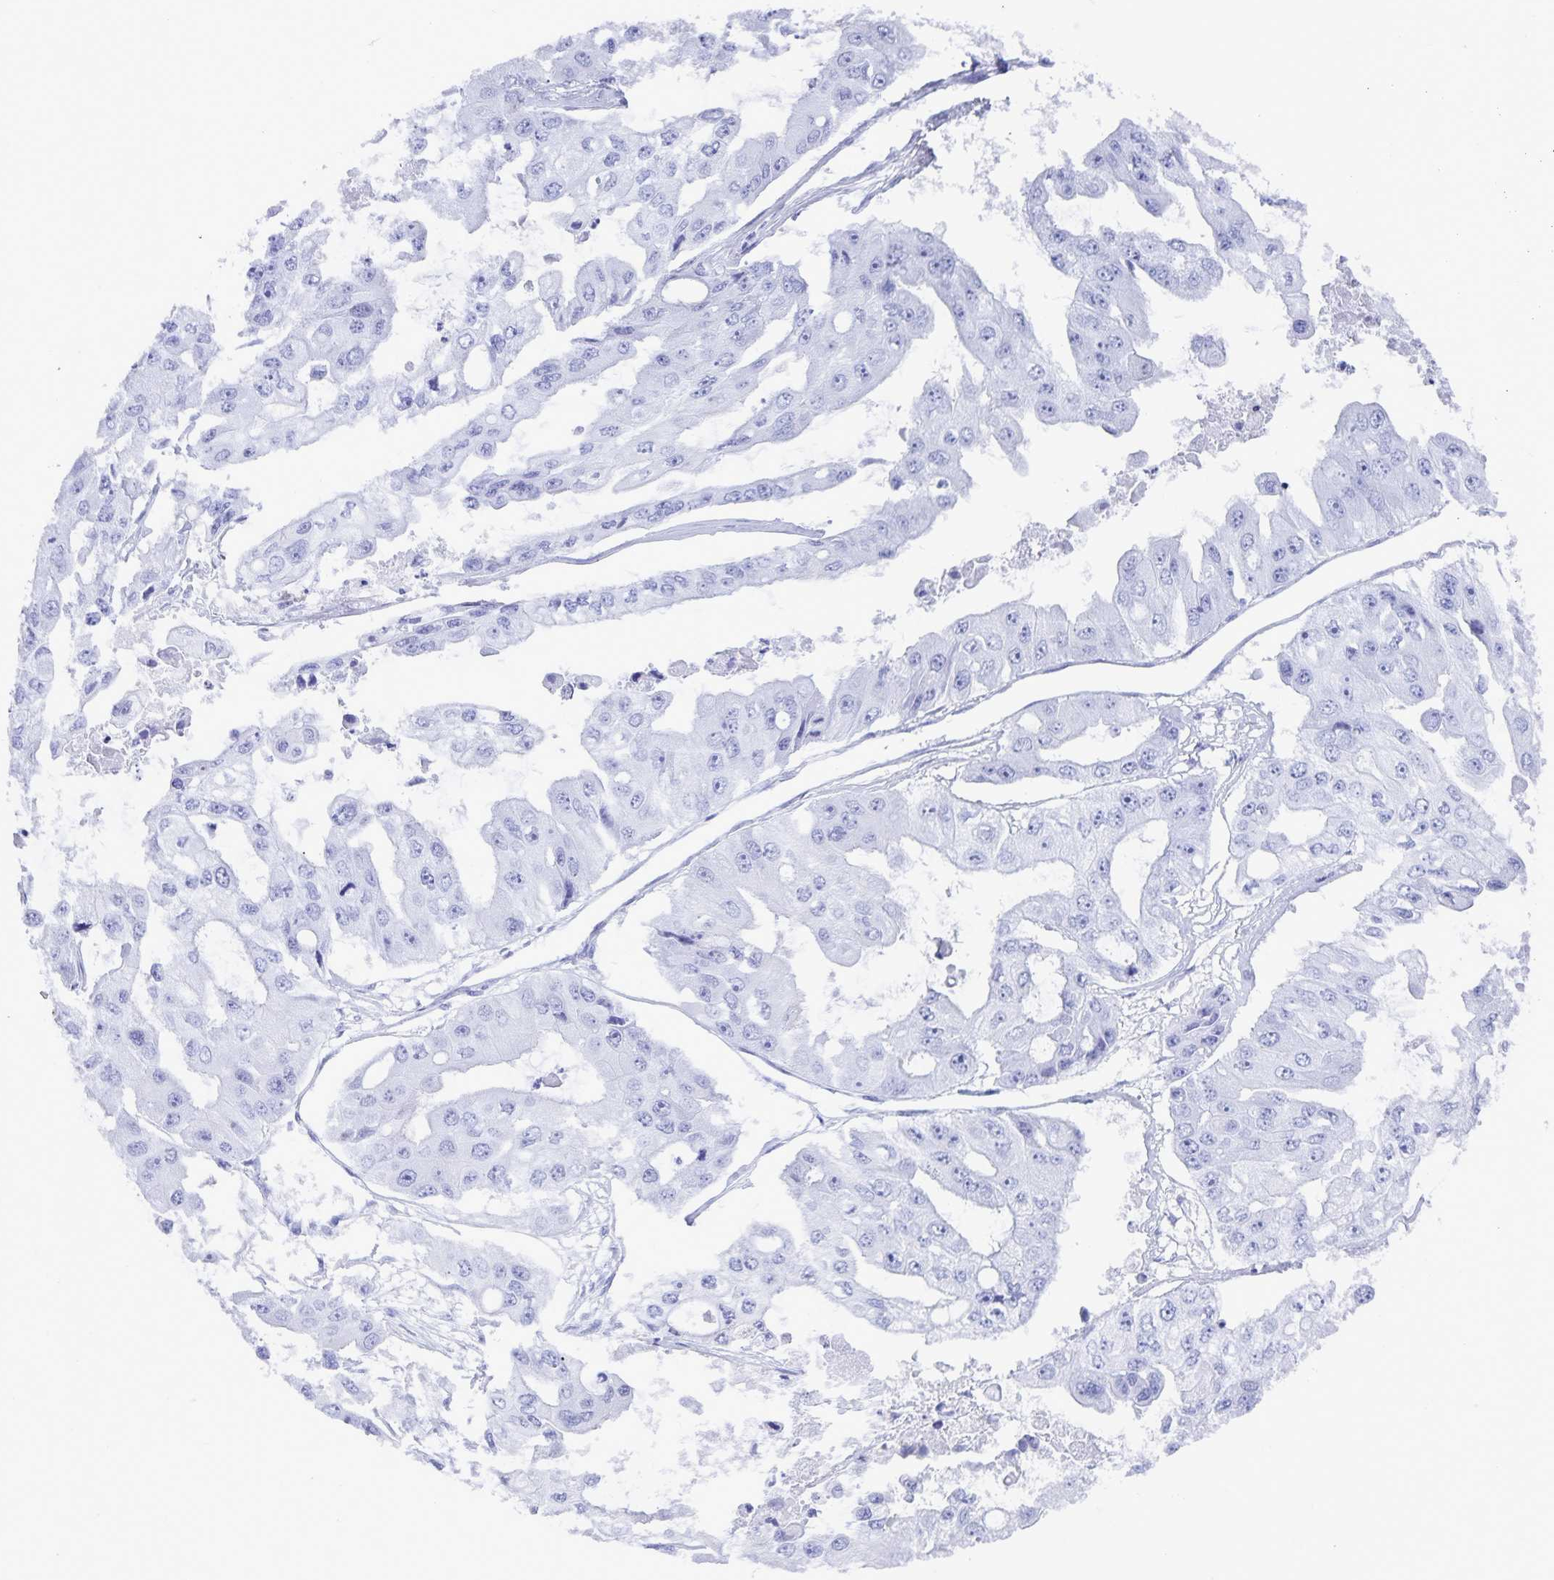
{"staining": {"intensity": "negative", "quantity": "none", "location": "none"}, "tissue": "ovarian cancer", "cell_type": "Tumor cells", "image_type": "cancer", "snomed": [{"axis": "morphology", "description": "Cystadenocarcinoma, serous, NOS"}, {"axis": "topography", "description": "Ovary"}], "caption": "Photomicrograph shows no protein staining in tumor cells of serous cystadenocarcinoma (ovarian) tissue. (Stains: DAB (3,3'-diaminobenzidine) IHC with hematoxylin counter stain, Microscopy: brightfield microscopy at high magnification).", "gene": "AQP4", "patient": {"sex": "female", "age": 56}}